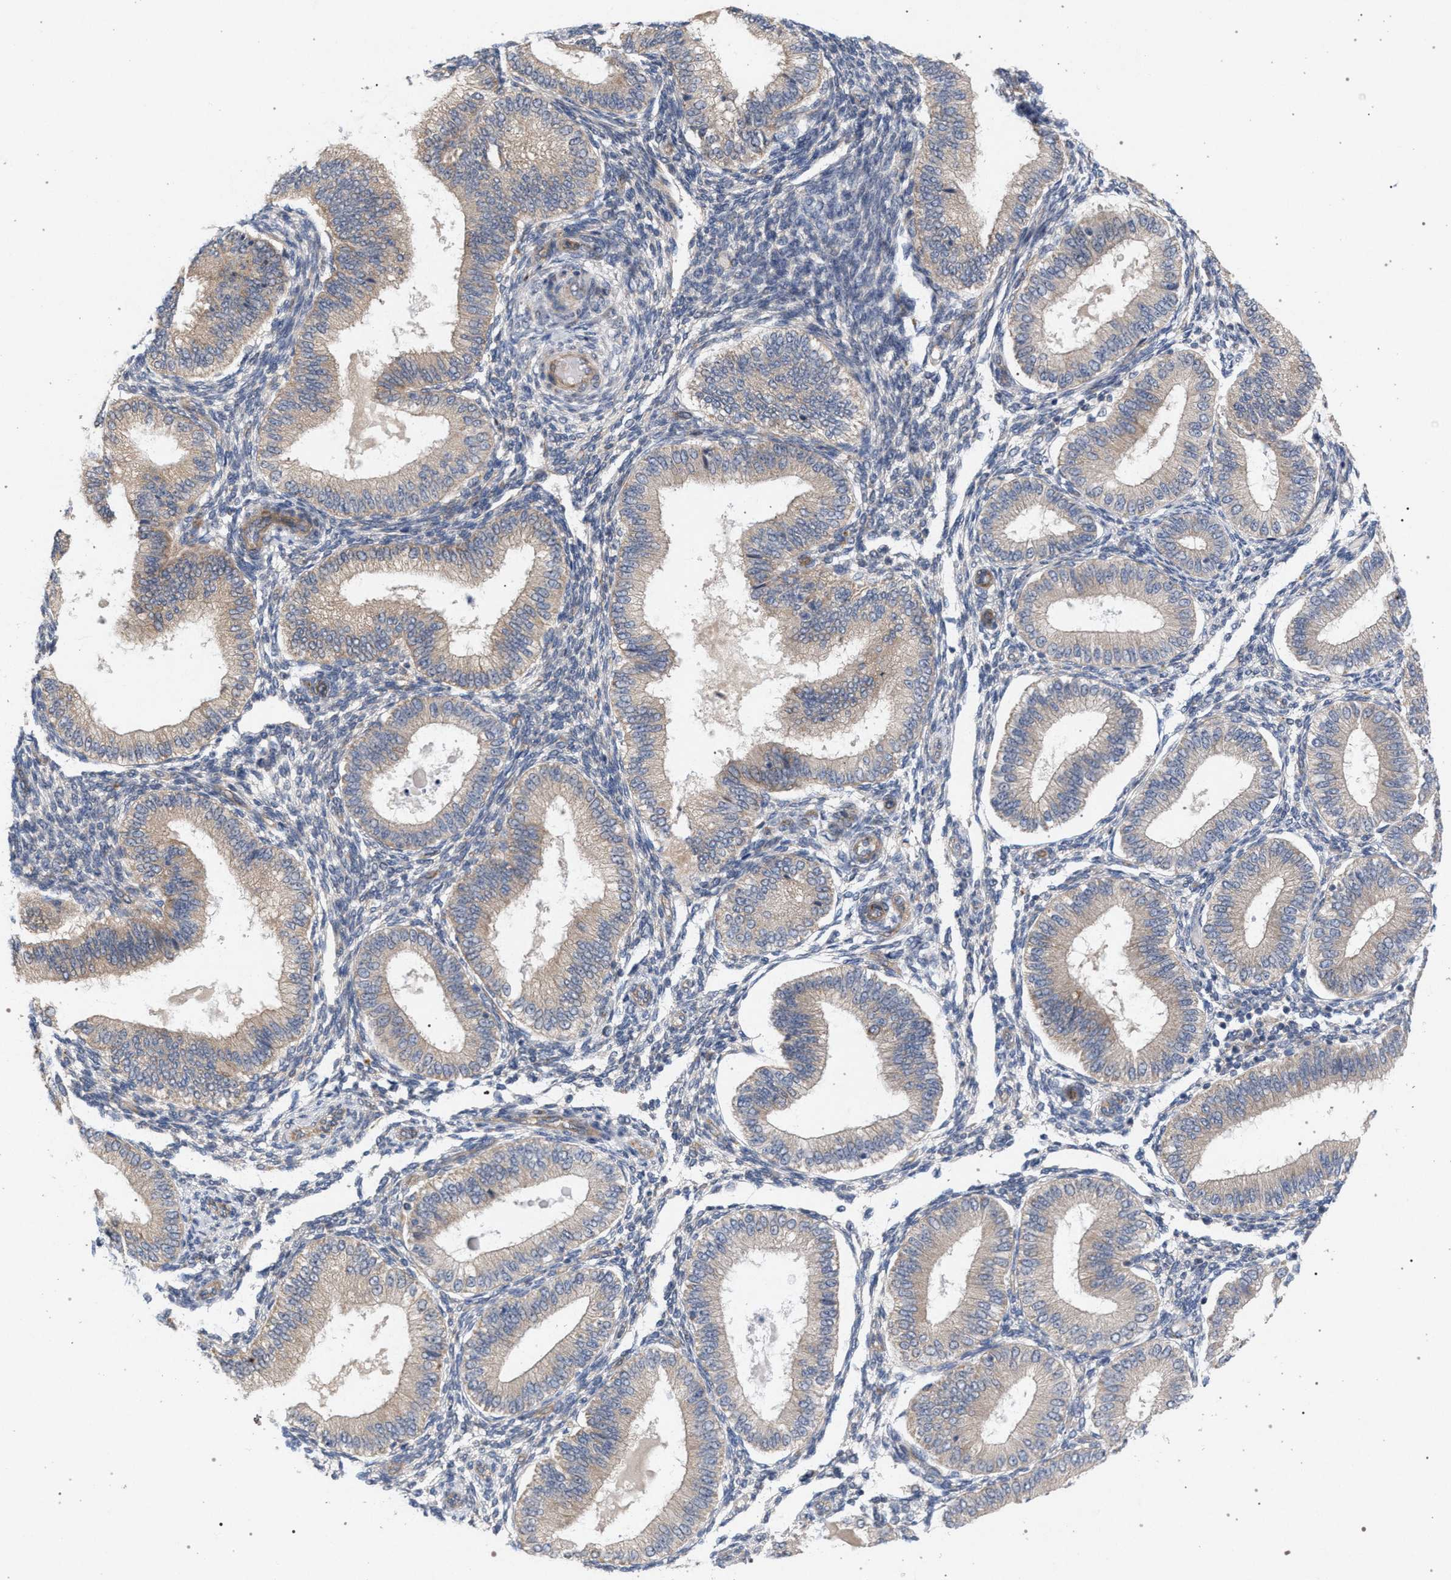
{"staining": {"intensity": "negative", "quantity": "none", "location": "none"}, "tissue": "endometrium", "cell_type": "Cells in endometrial stroma", "image_type": "normal", "snomed": [{"axis": "morphology", "description": "Normal tissue, NOS"}, {"axis": "topography", "description": "Endometrium"}], "caption": "Micrograph shows no significant protein positivity in cells in endometrial stroma of normal endometrium.", "gene": "MAMDC2", "patient": {"sex": "female", "age": 39}}